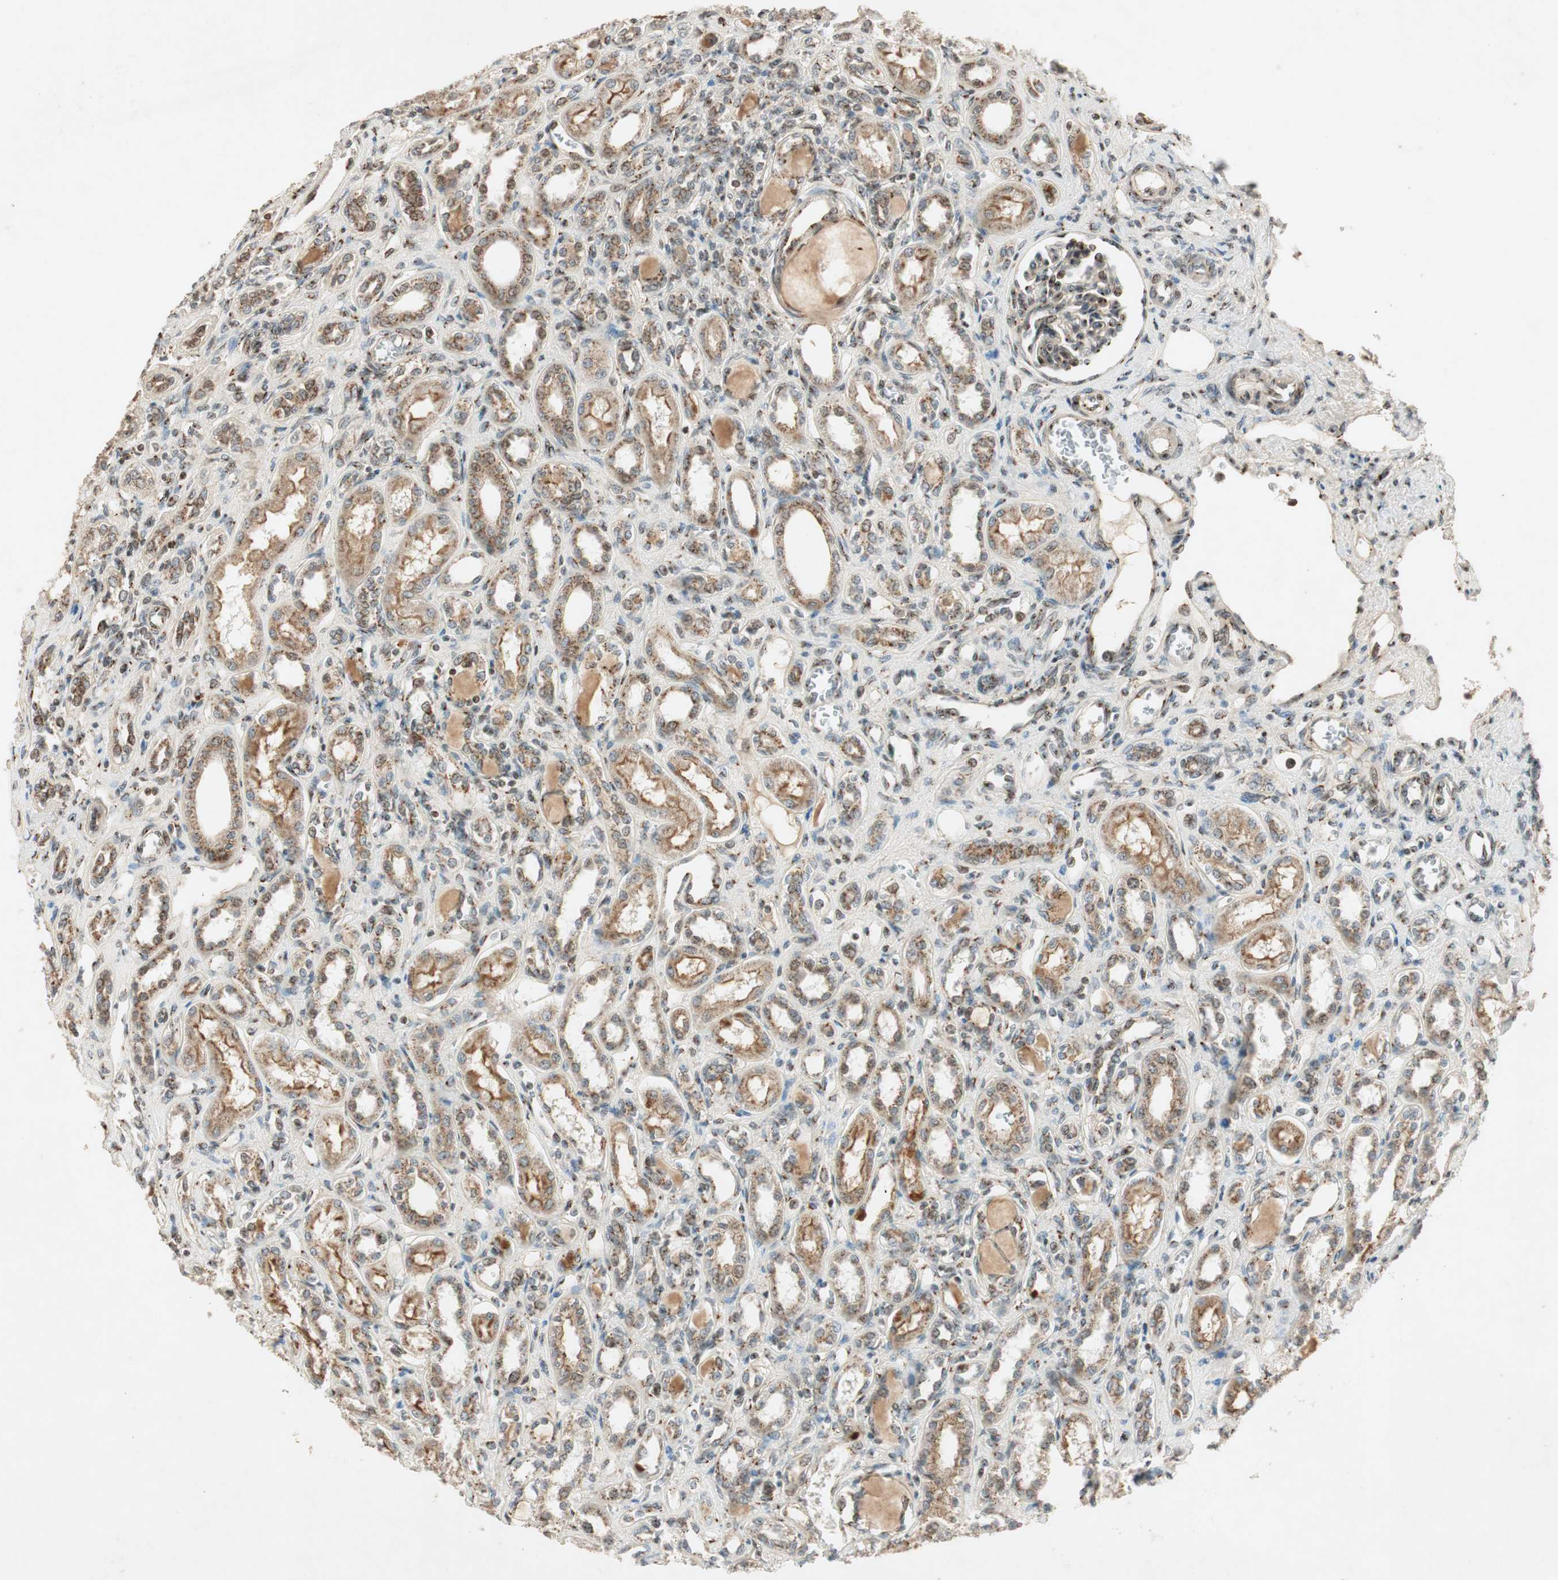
{"staining": {"intensity": "weak", "quantity": "<25%", "location": "cytoplasmic/membranous"}, "tissue": "kidney", "cell_type": "Cells in glomeruli", "image_type": "normal", "snomed": [{"axis": "morphology", "description": "Normal tissue, NOS"}, {"axis": "topography", "description": "Kidney"}], "caption": "High power microscopy photomicrograph of an IHC micrograph of unremarkable kidney, revealing no significant expression in cells in glomeruli.", "gene": "NEO1", "patient": {"sex": "male", "age": 7}}